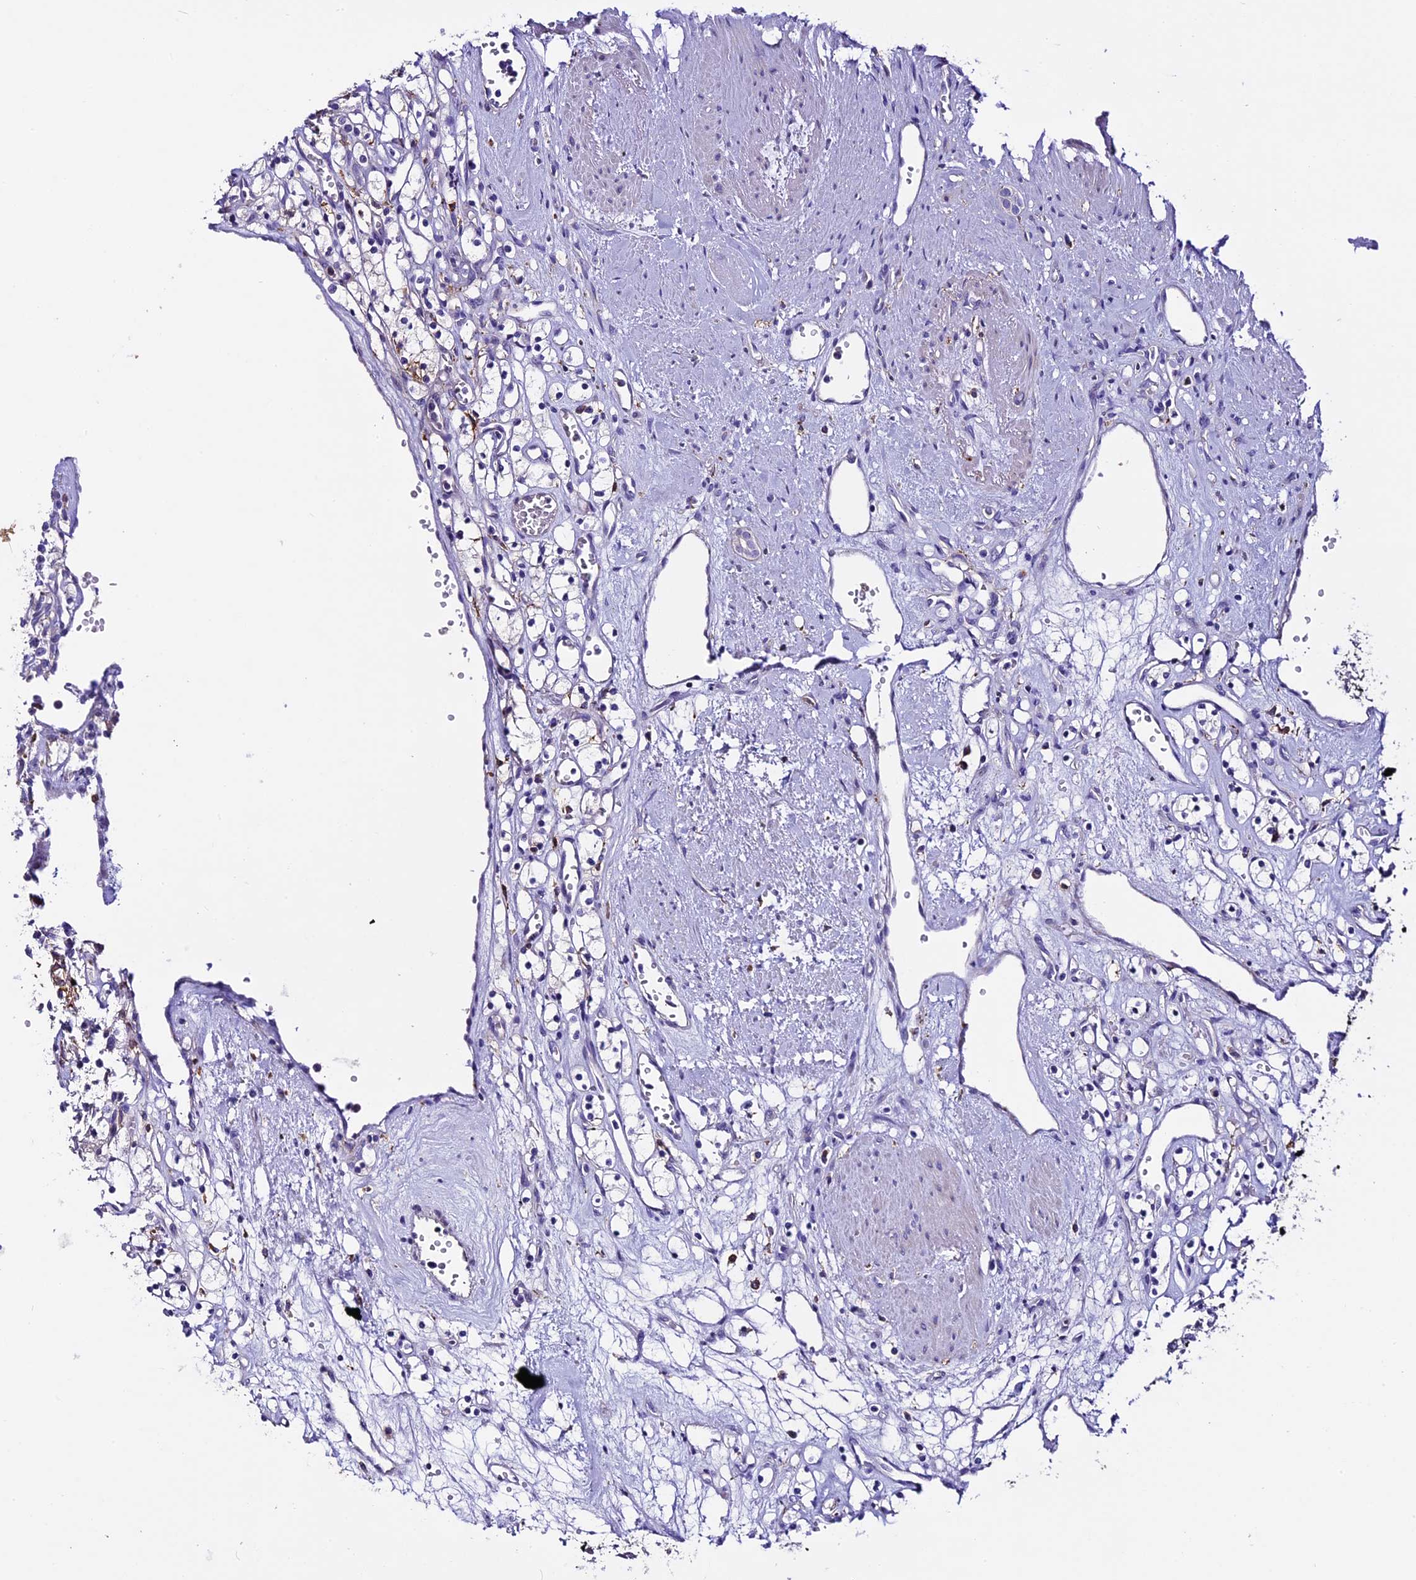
{"staining": {"intensity": "negative", "quantity": "none", "location": "none"}, "tissue": "renal cancer", "cell_type": "Tumor cells", "image_type": "cancer", "snomed": [{"axis": "morphology", "description": "Adenocarcinoma, NOS"}, {"axis": "topography", "description": "Kidney"}], "caption": "Tumor cells show no significant protein expression in renal cancer (adenocarcinoma). The staining was performed using DAB to visualize the protein expression in brown, while the nuclei were stained in blue with hematoxylin (Magnification: 20x).", "gene": "NOD2", "patient": {"sex": "female", "age": 59}}